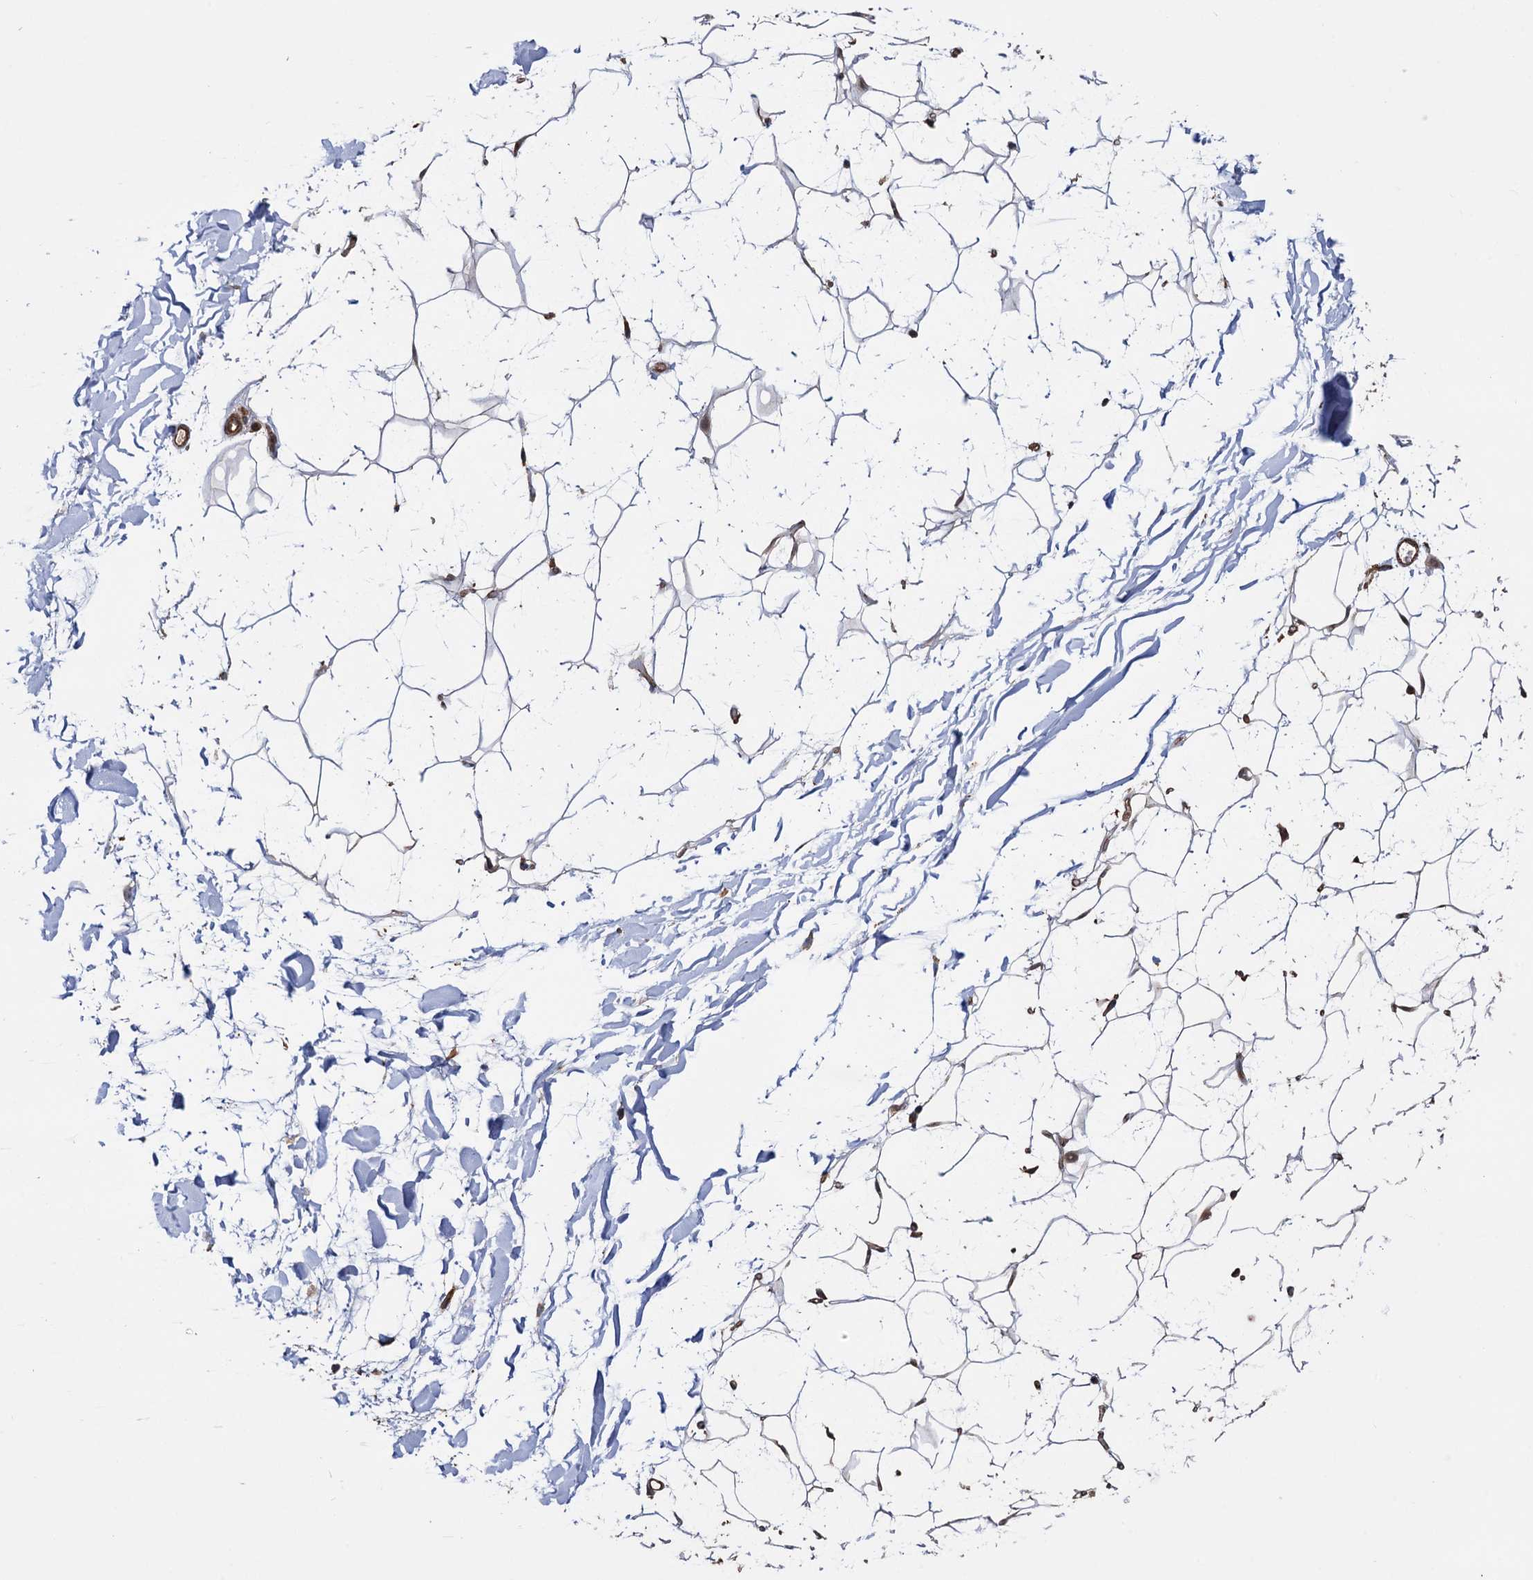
{"staining": {"intensity": "negative", "quantity": "none", "location": "none"}, "tissue": "adipose tissue", "cell_type": "Adipocytes", "image_type": "normal", "snomed": [{"axis": "morphology", "description": "Normal tissue, NOS"}, {"axis": "topography", "description": "Breast"}], "caption": "Micrograph shows no significant protein staining in adipocytes of benign adipose tissue.", "gene": "ATP8B4", "patient": {"sex": "female", "age": 26}}